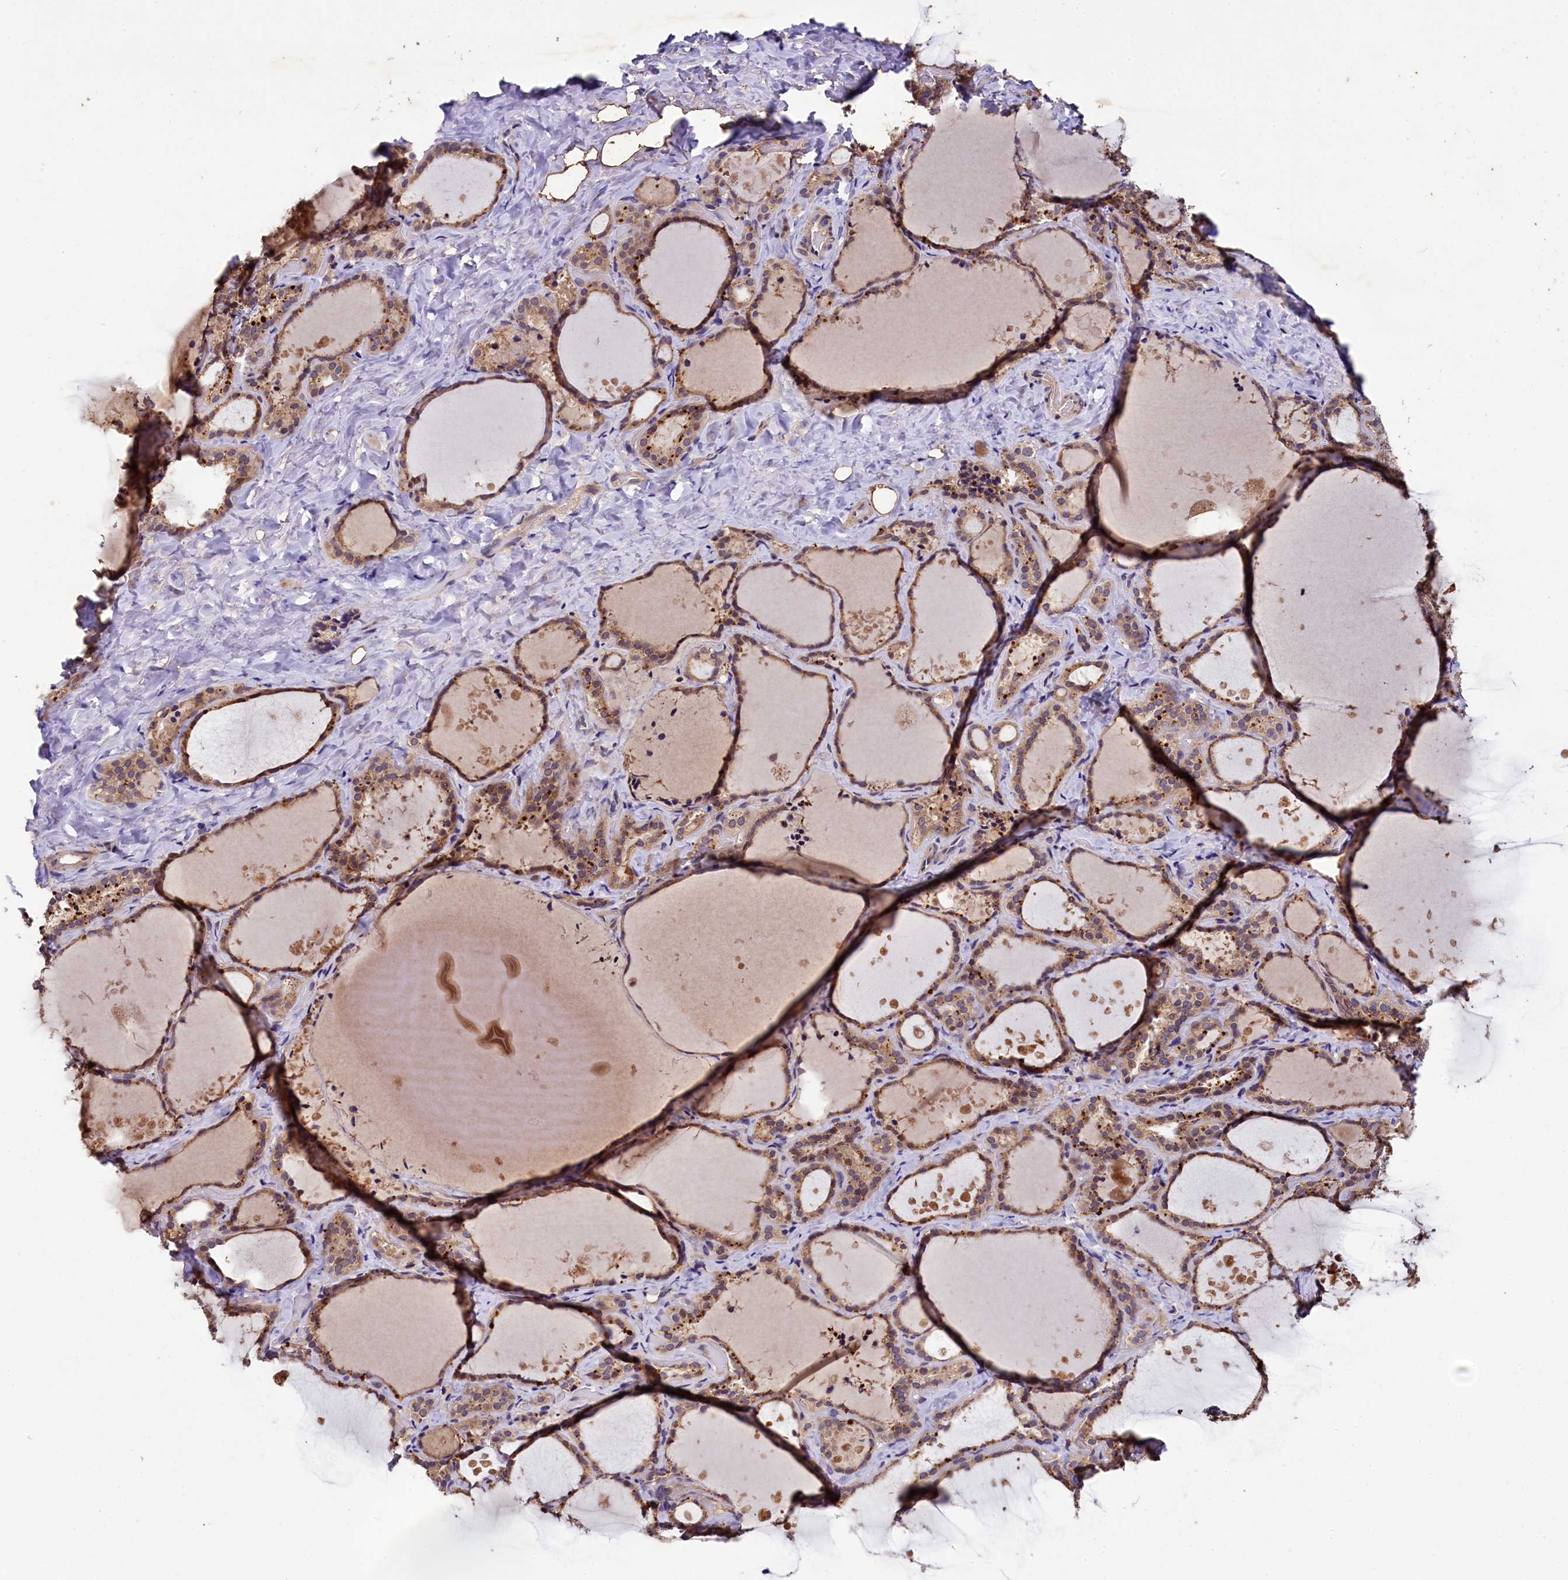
{"staining": {"intensity": "moderate", "quantity": ">75%", "location": "cytoplasmic/membranous"}, "tissue": "thyroid gland", "cell_type": "Glandular cells", "image_type": "normal", "snomed": [{"axis": "morphology", "description": "Normal tissue, NOS"}, {"axis": "topography", "description": "Thyroid gland"}], "caption": "This image reveals normal thyroid gland stained with immunohistochemistry to label a protein in brown. The cytoplasmic/membranous of glandular cells show moderate positivity for the protein. Nuclei are counter-stained blue.", "gene": "PLXNB1", "patient": {"sex": "female", "age": 44}}